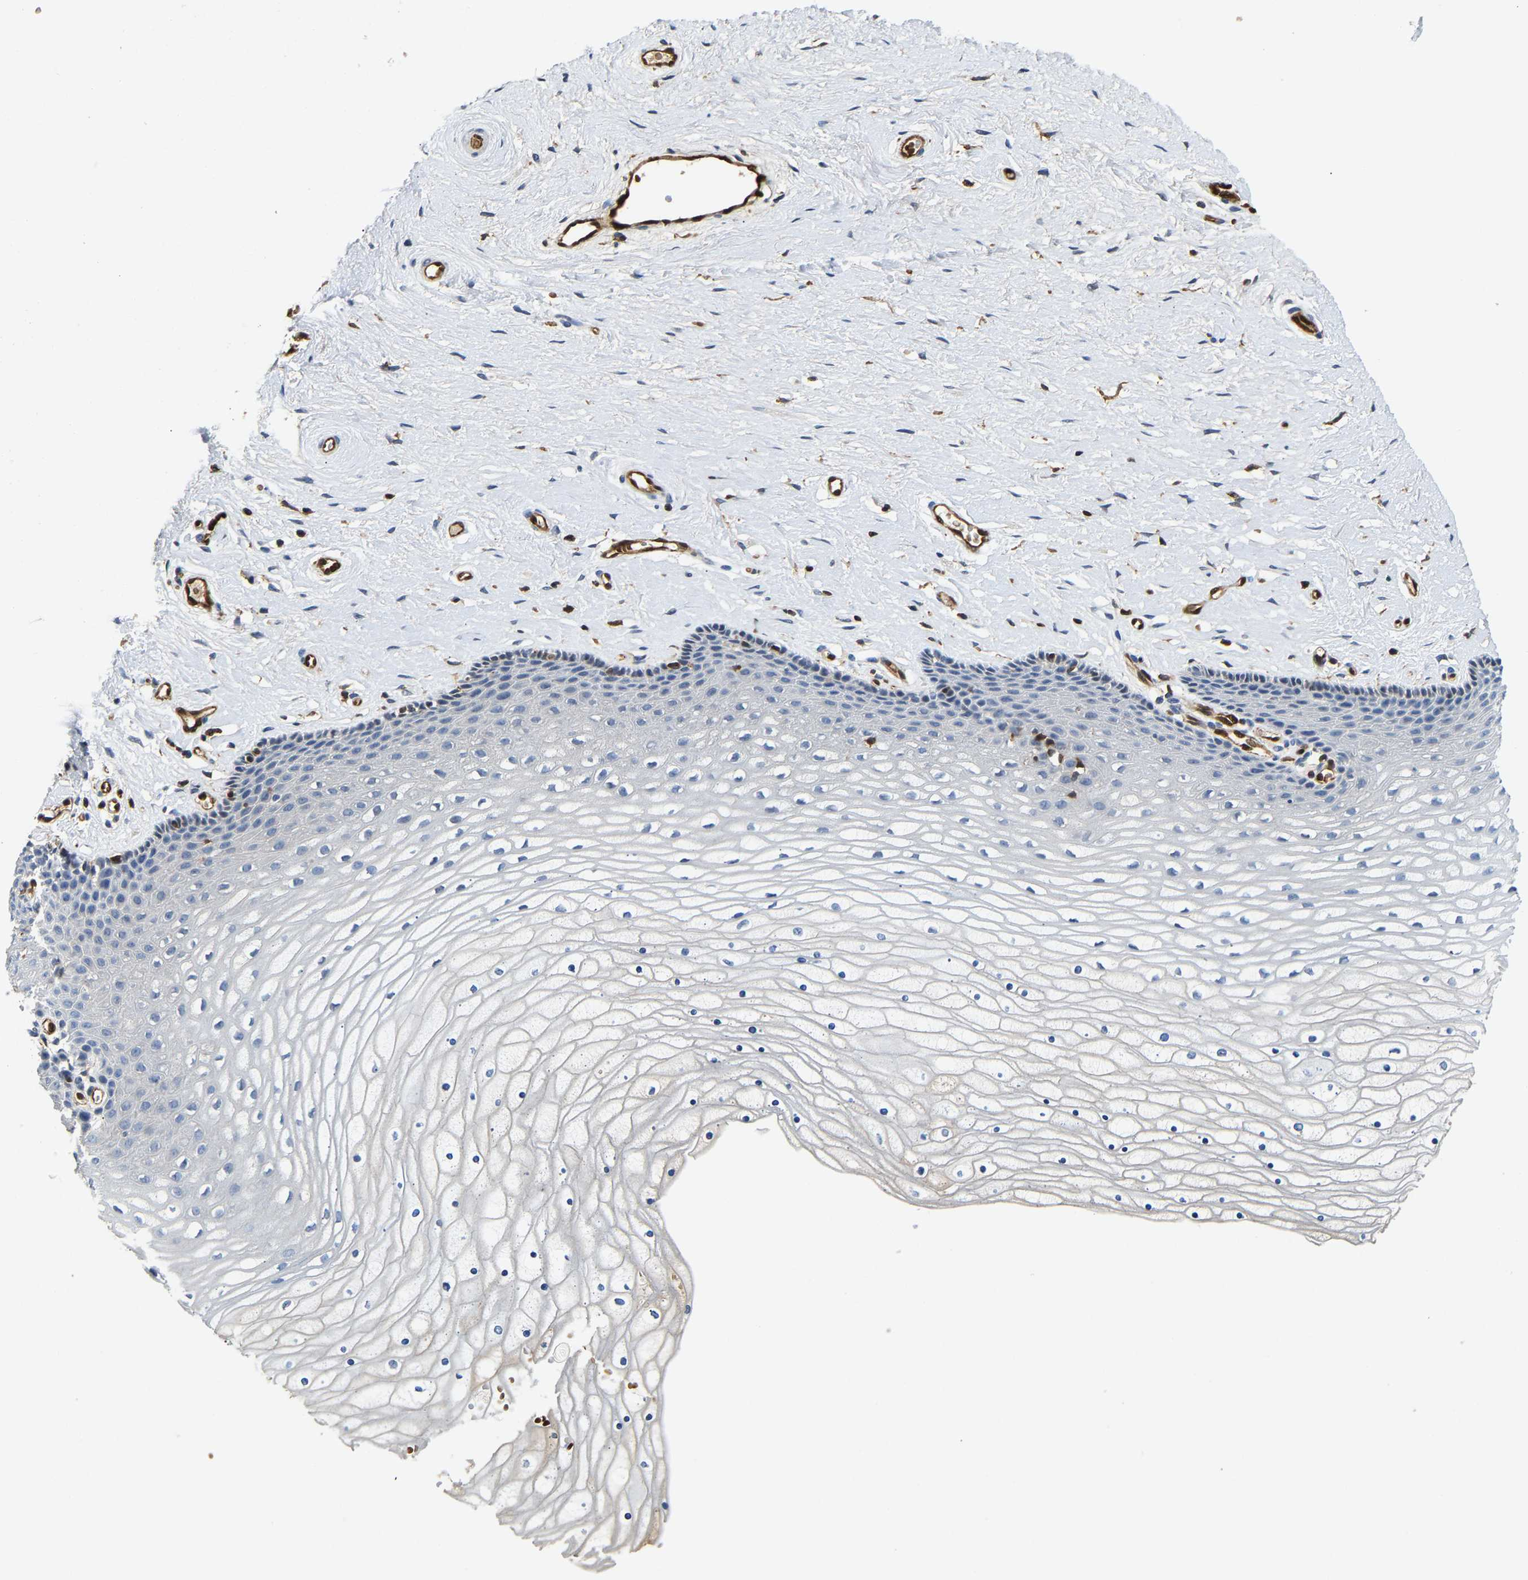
{"staining": {"intensity": "negative", "quantity": "none", "location": "none"}, "tissue": "cervix", "cell_type": "Glandular cells", "image_type": "normal", "snomed": [{"axis": "morphology", "description": "Normal tissue, NOS"}, {"axis": "topography", "description": "Cervix"}], "caption": "IHC histopathology image of benign cervix: cervix stained with DAB exhibits no significant protein expression in glandular cells. (Stains: DAB (3,3'-diaminobenzidine) immunohistochemistry with hematoxylin counter stain, Microscopy: brightfield microscopy at high magnification).", "gene": "GIMAP7", "patient": {"sex": "female", "age": 39}}